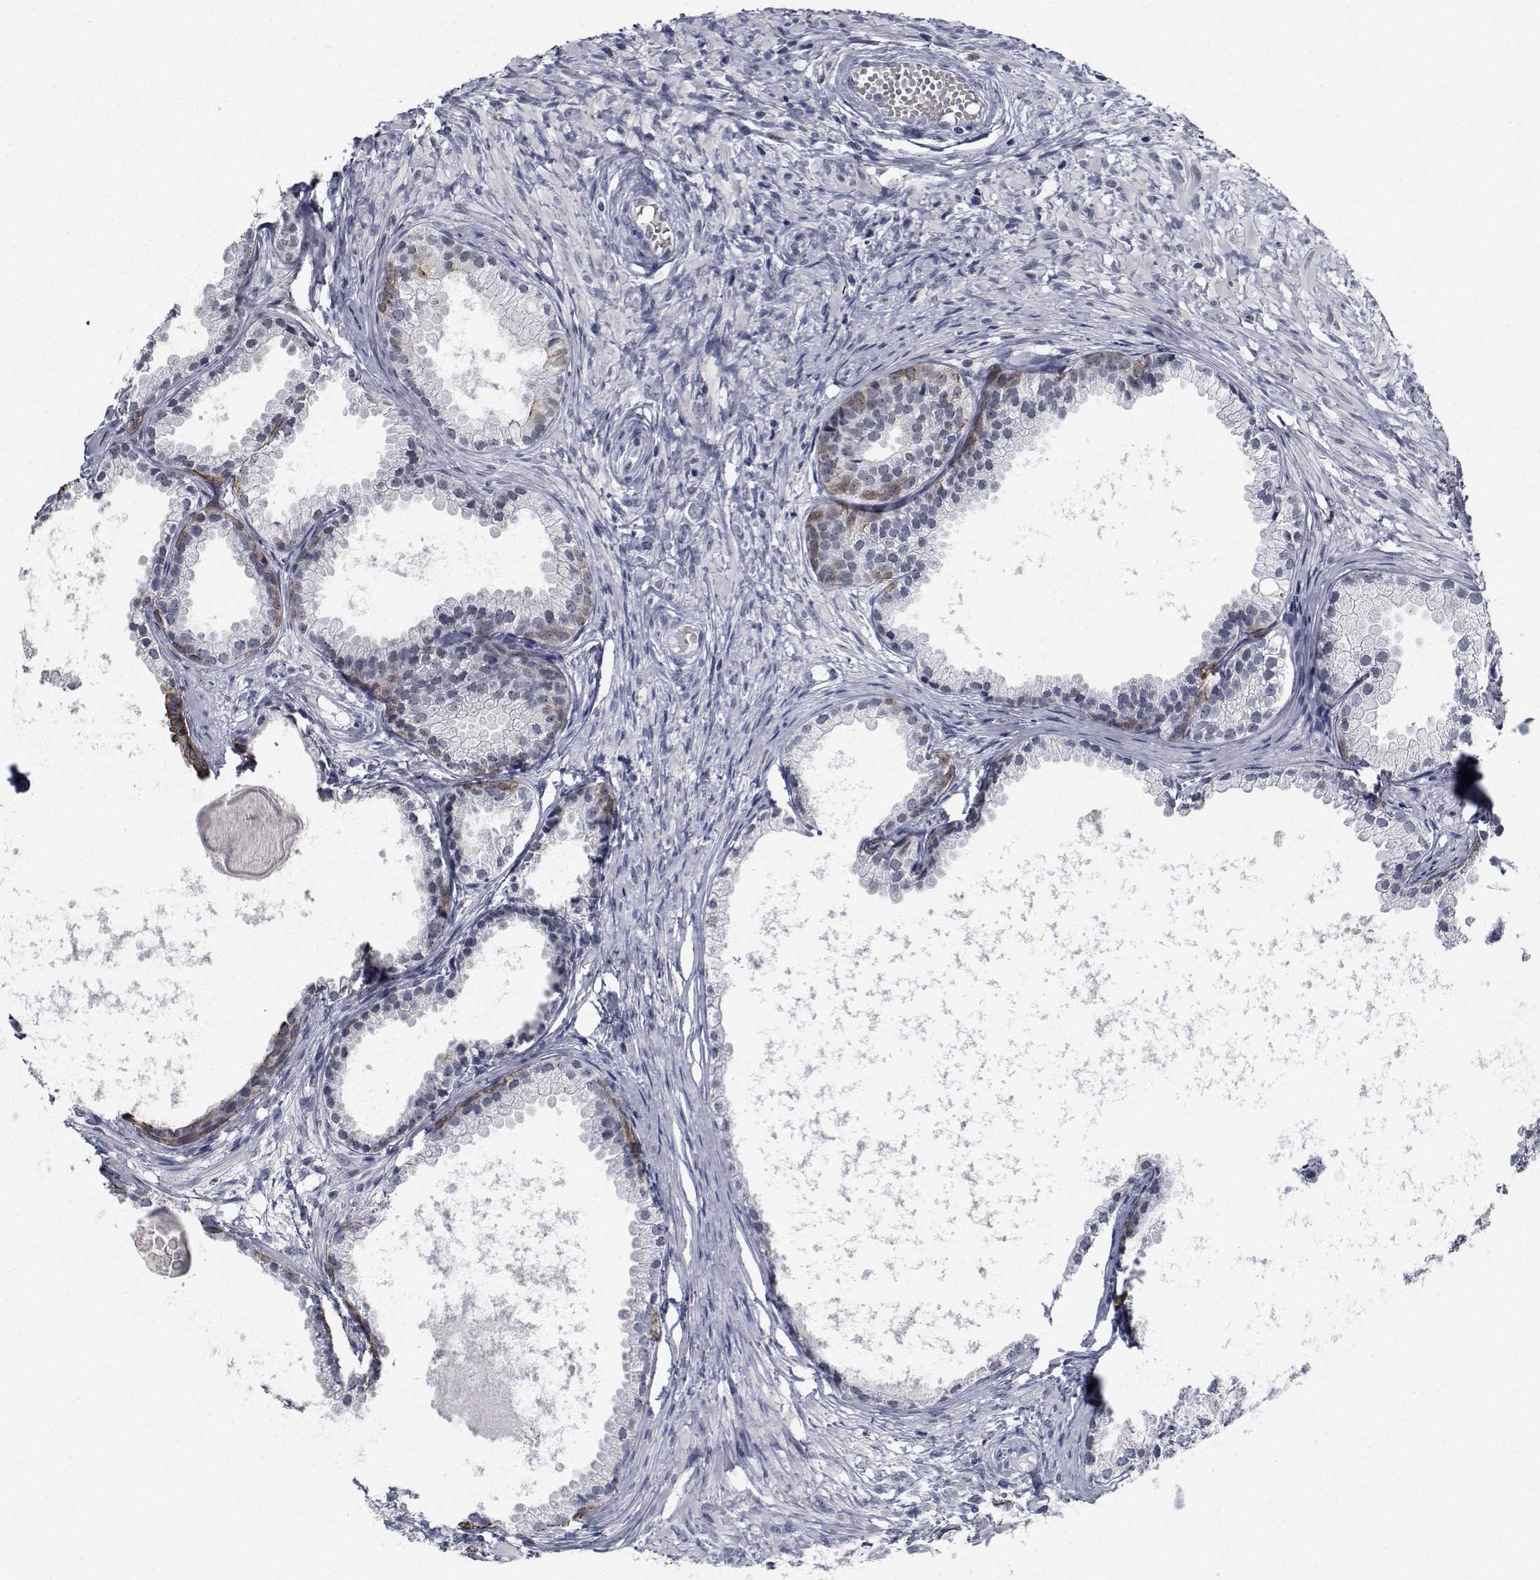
{"staining": {"intensity": "moderate", "quantity": "25%-75%", "location": "nuclear"}, "tissue": "prostate cancer", "cell_type": "Tumor cells", "image_type": "cancer", "snomed": [{"axis": "morphology", "description": "Adenocarcinoma, High grade"}, {"axis": "topography", "description": "Prostate"}], "caption": "Human prostate cancer (adenocarcinoma (high-grade)) stained with a protein marker exhibits moderate staining in tumor cells.", "gene": "NVL", "patient": {"sex": "male", "age": 83}}